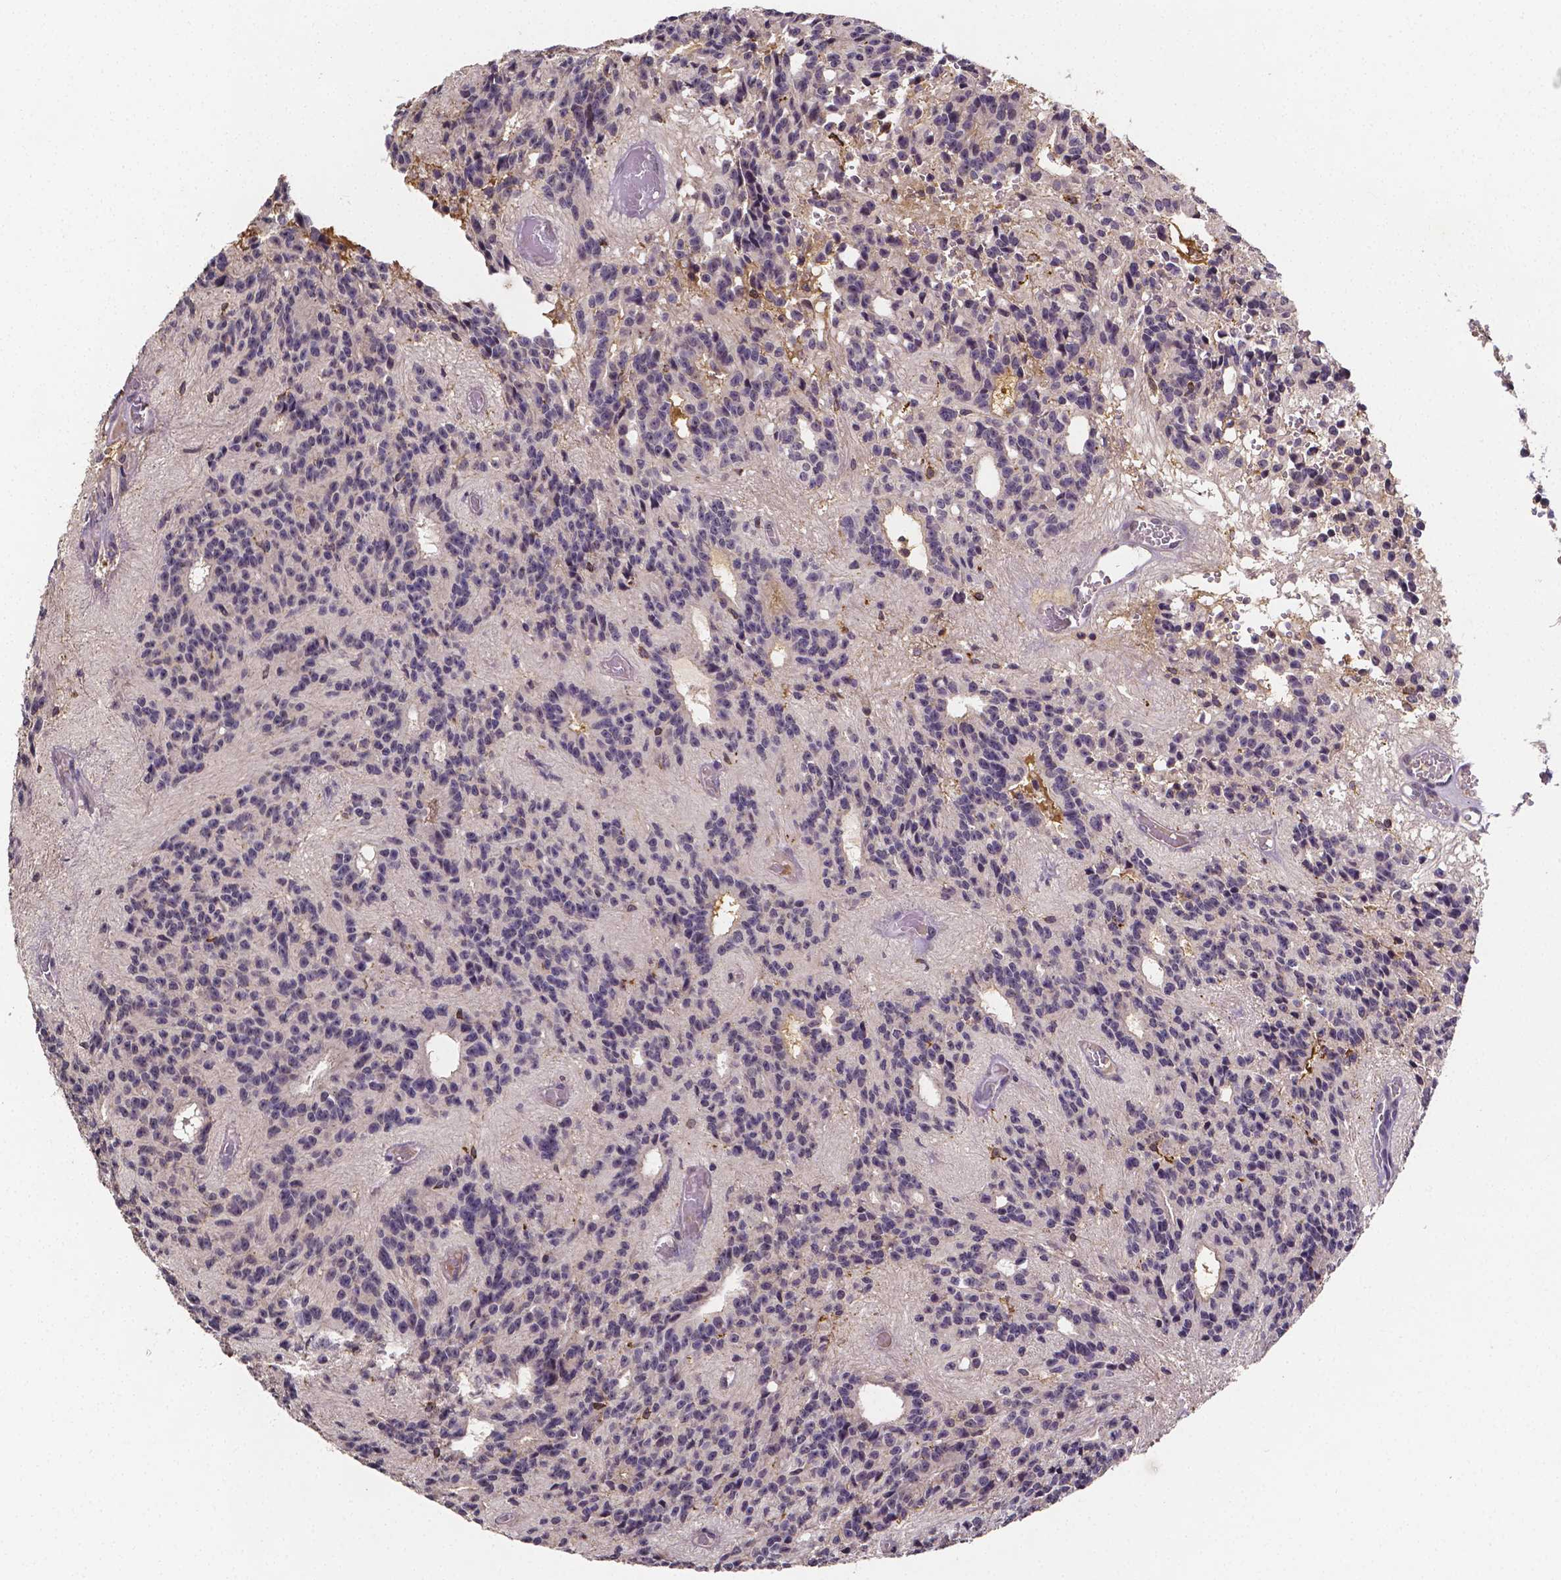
{"staining": {"intensity": "negative", "quantity": "none", "location": "none"}, "tissue": "glioma", "cell_type": "Tumor cells", "image_type": "cancer", "snomed": [{"axis": "morphology", "description": "Glioma, malignant, Low grade"}, {"axis": "topography", "description": "Brain"}], "caption": "Immunohistochemistry histopathology image of neoplastic tissue: human low-grade glioma (malignant) stained with DAB shows no significant protein staining in tumor cells.", "gene": "NRGN", "patient": {"sex": "male", "age": 31}}